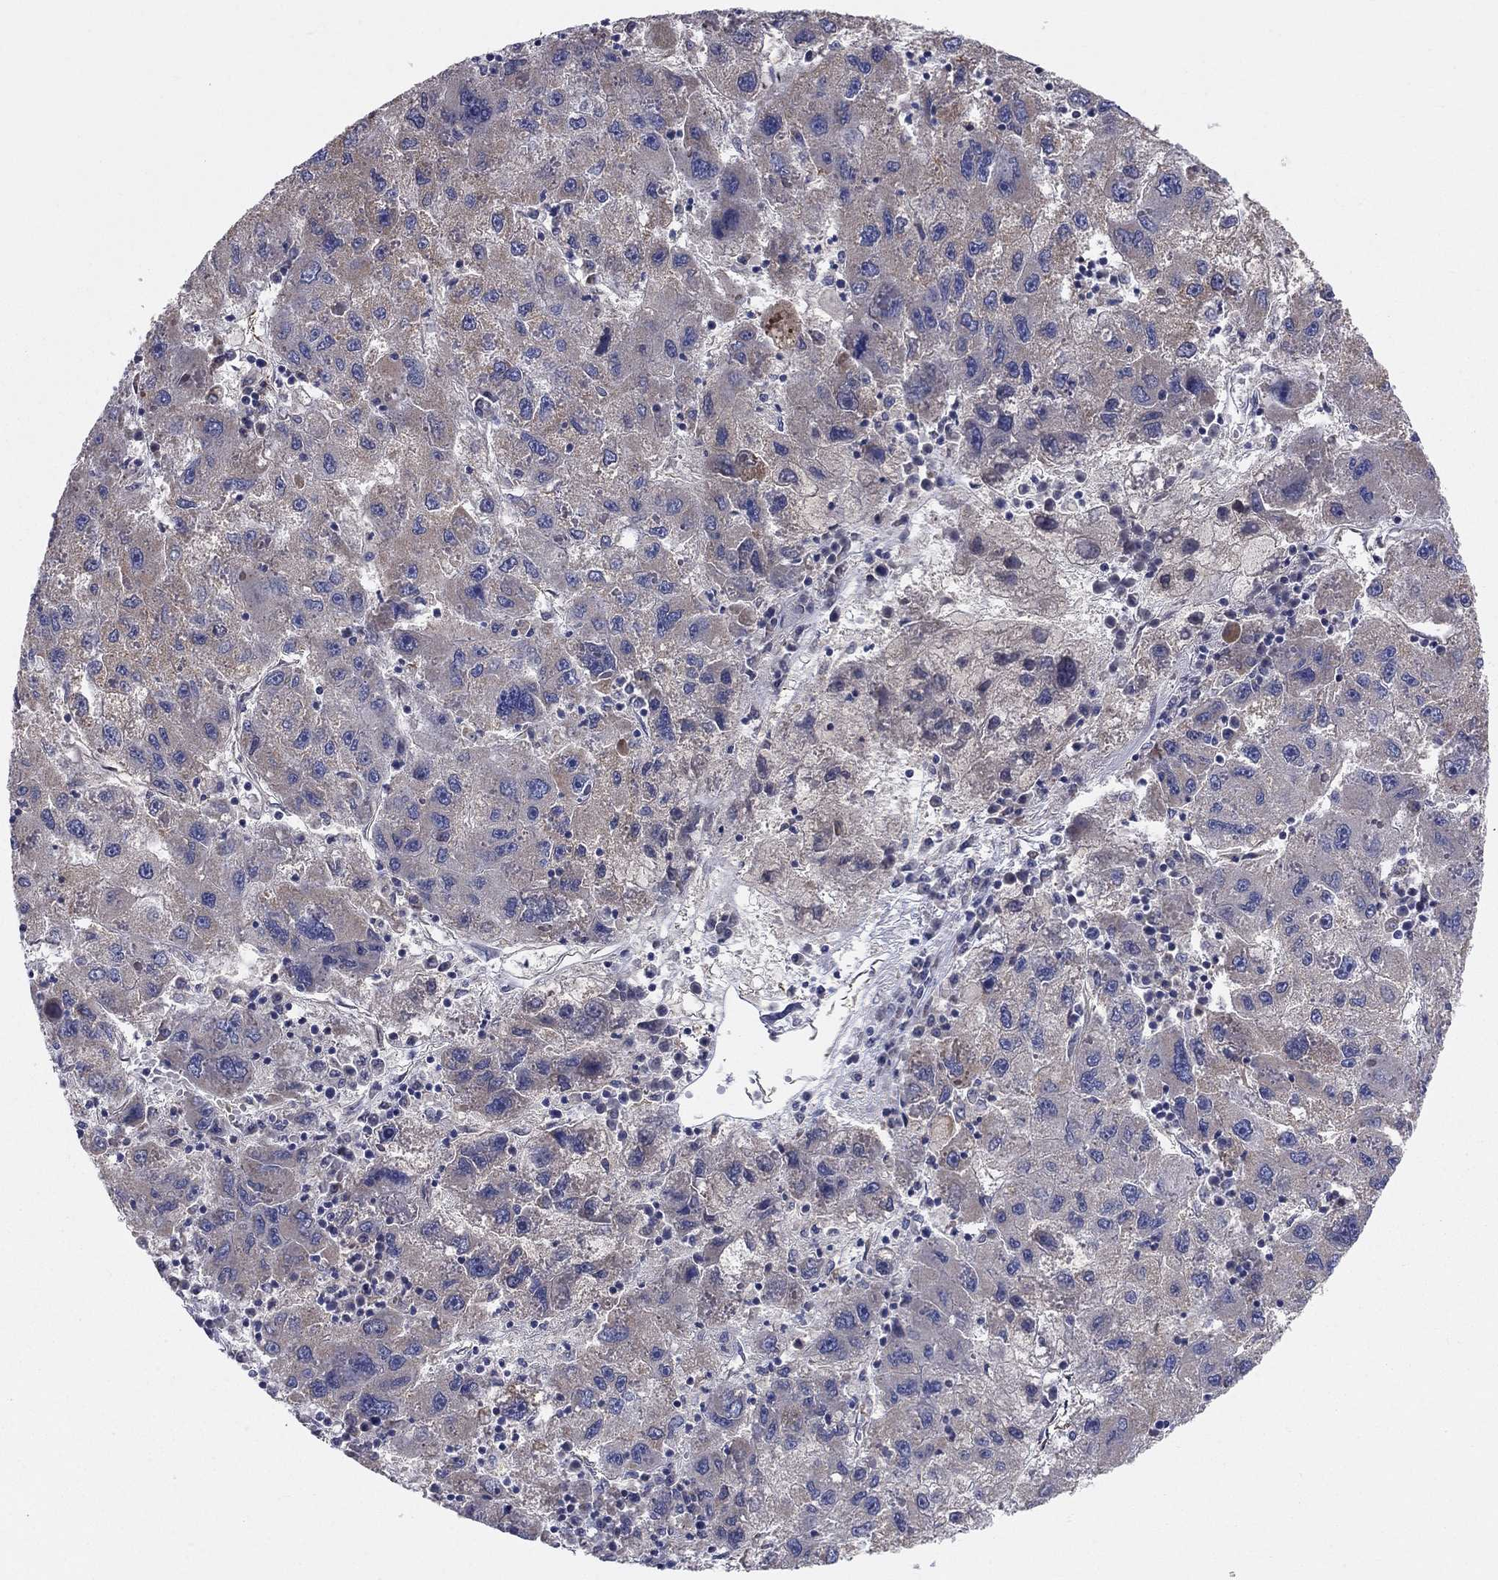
{"staining": {"intensity": "weak", "quantity": "<25%", "location": "cytoplasmic/membranous"}, "tissue": "liver cancer", "cell_type": "Tumor cells", "image_type": "cancer", "snomed": [{"axis": "morphology", "description": "Carcinoma, Hepatocellular, NOS"}, {"axis": "topography", "description": "Liver"}], "caption": "Immunohistochemistry photomicrograph of neoplastic tissue: human liver cancer stained with DAB (3,3'-diaminobenzidine) shows no significant protein positivity in tumor cells.", "gene": "EMP2", "patient": {"sex": "male", "age": 75}}